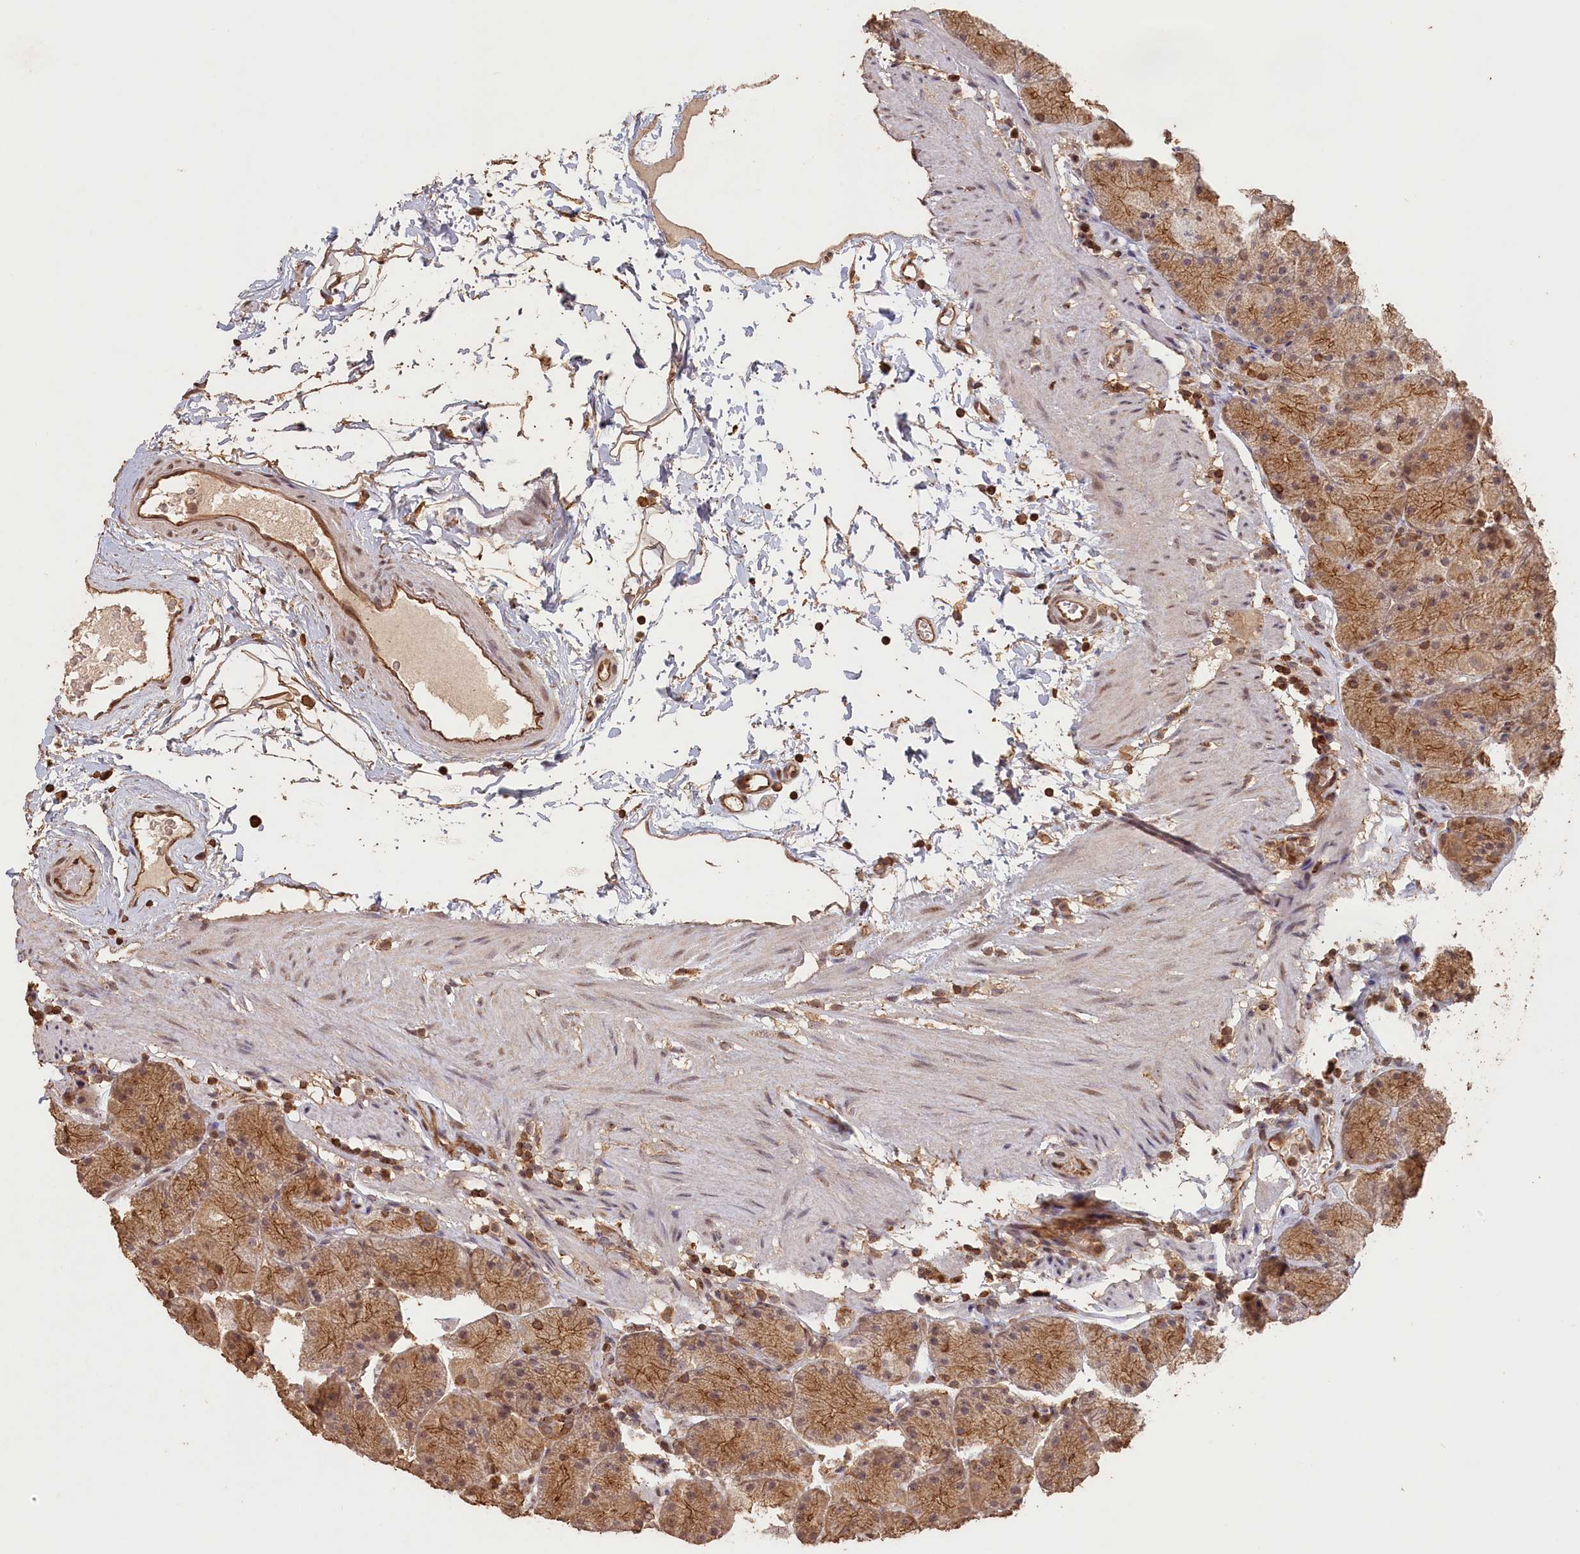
{"staining": {"intensity": "moderate", "quantity": ">75%", "location": "cytoplasmic/membranous"}, "tissue": "stomach", "cell_type": "Glandular cells", "image_type": "normal", "snomed": [{"axis": "morphology", "description": "Normal tissue, NOS"}, {"axis": "topography", "description": "Stomach, upper"}, {"axis": "topography", "description": "Stomach, lower"}], "caption": "Immunohistochemistry (IHC) image of unremarkable human stomach stained for a protein (brown), which shows medium levels of moderate cytoplasmic/membranous expression in approximately >75% of glandular cells.", "gene": "MADD", "patient": {"sex": "male", "age": 67}}